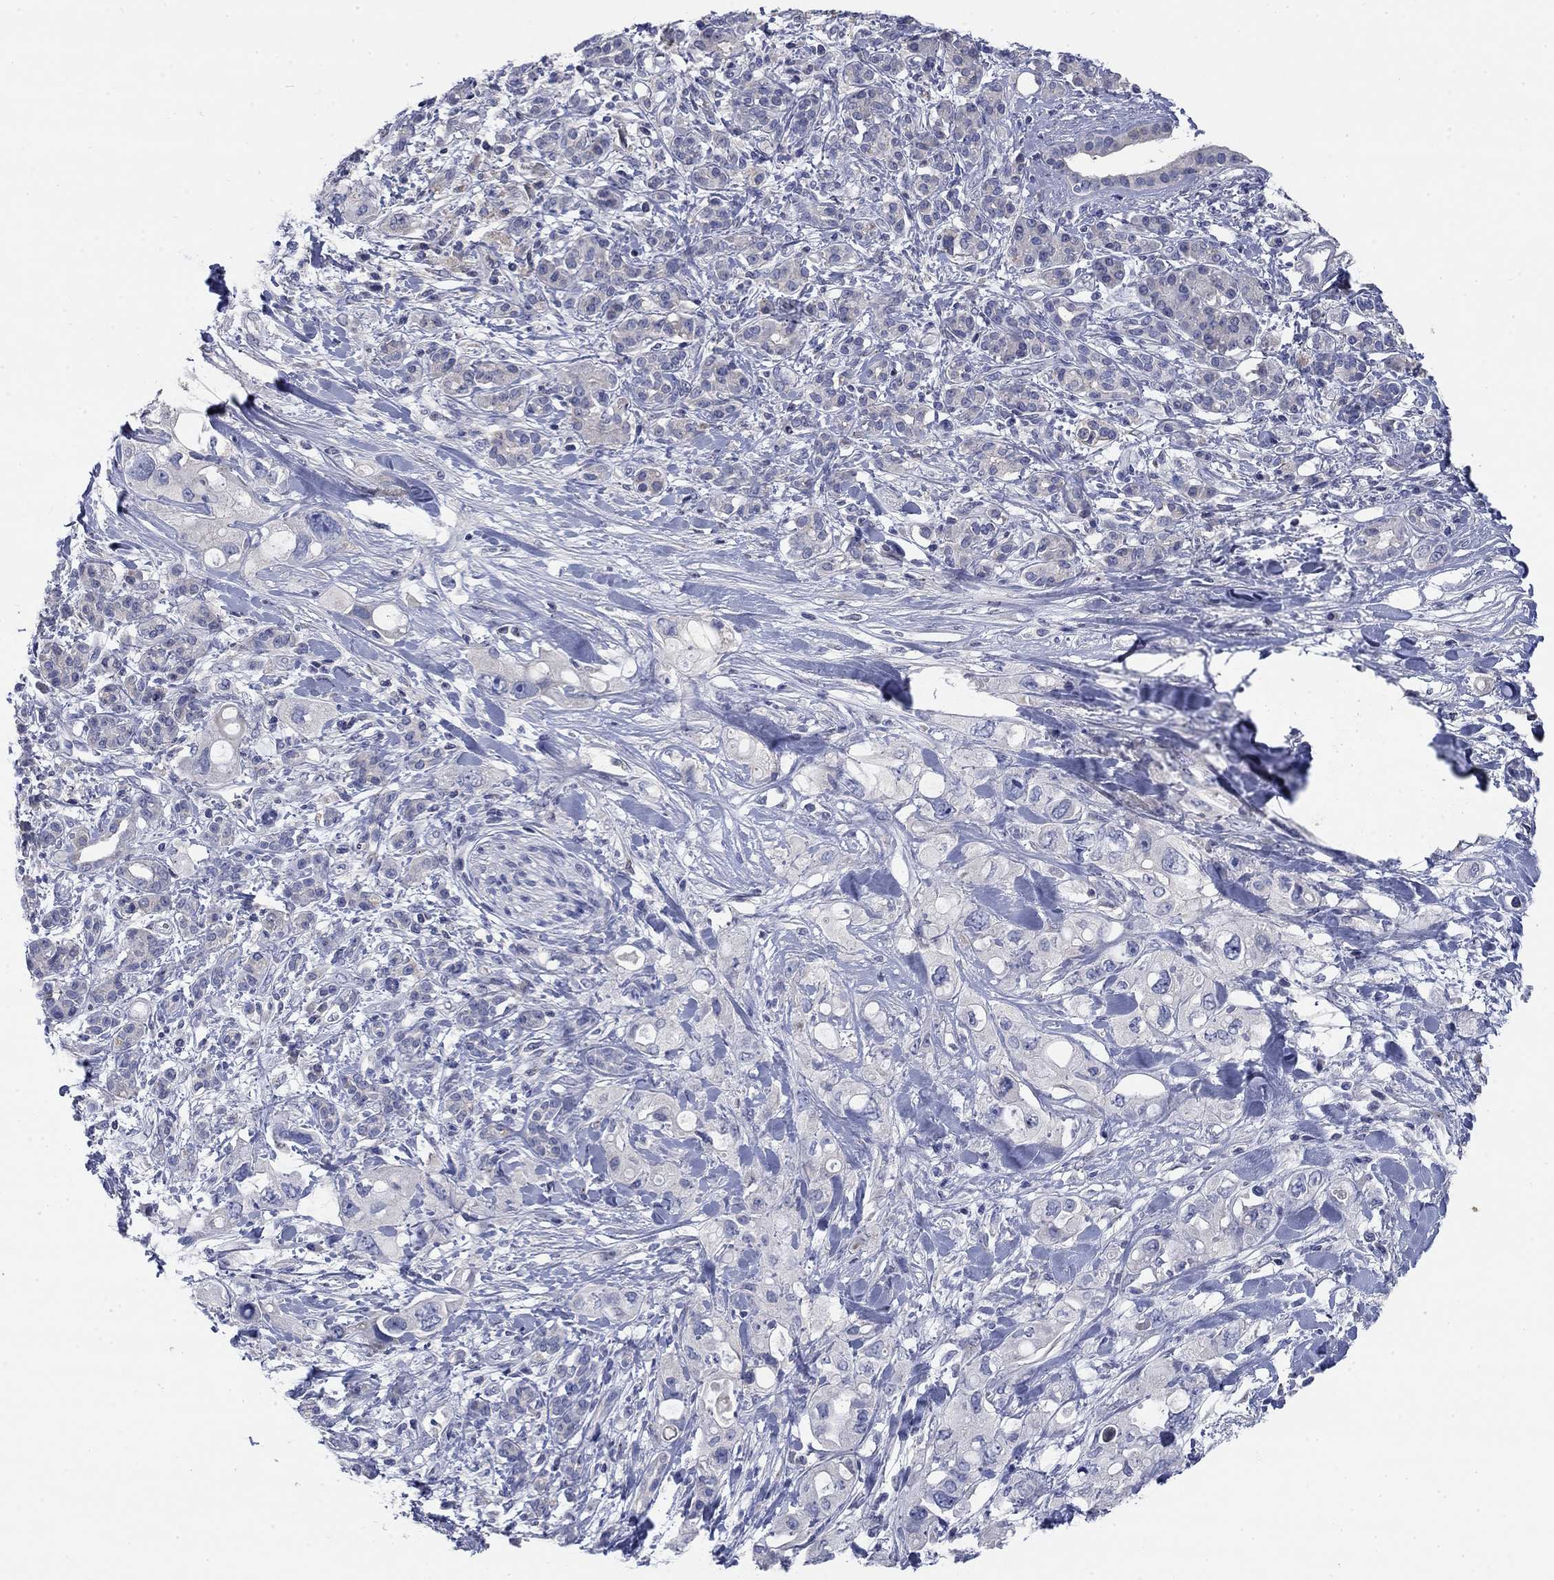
{"staining": {"intensity": "negative", "quantity": "none", "location": "none"}, "tissue": "pancreatic cancer", "cell_type": "Tumor cells", "image_type": "cancer", "snomed": [{"axis": "morphology", "description": "Adenocarcinoma, NOS"}, {"axis": "topography", "description": "Pancreas"}], "caption": "An immunohistochemistry (IHC) histopathology image of adenocarcinoma (pancreatic) is shown. There is no staining in tumor cells of adenocarcinoma (pancreatic).", "gene": "TMEM249", "patient": {"sex": "female", "age": 56}}